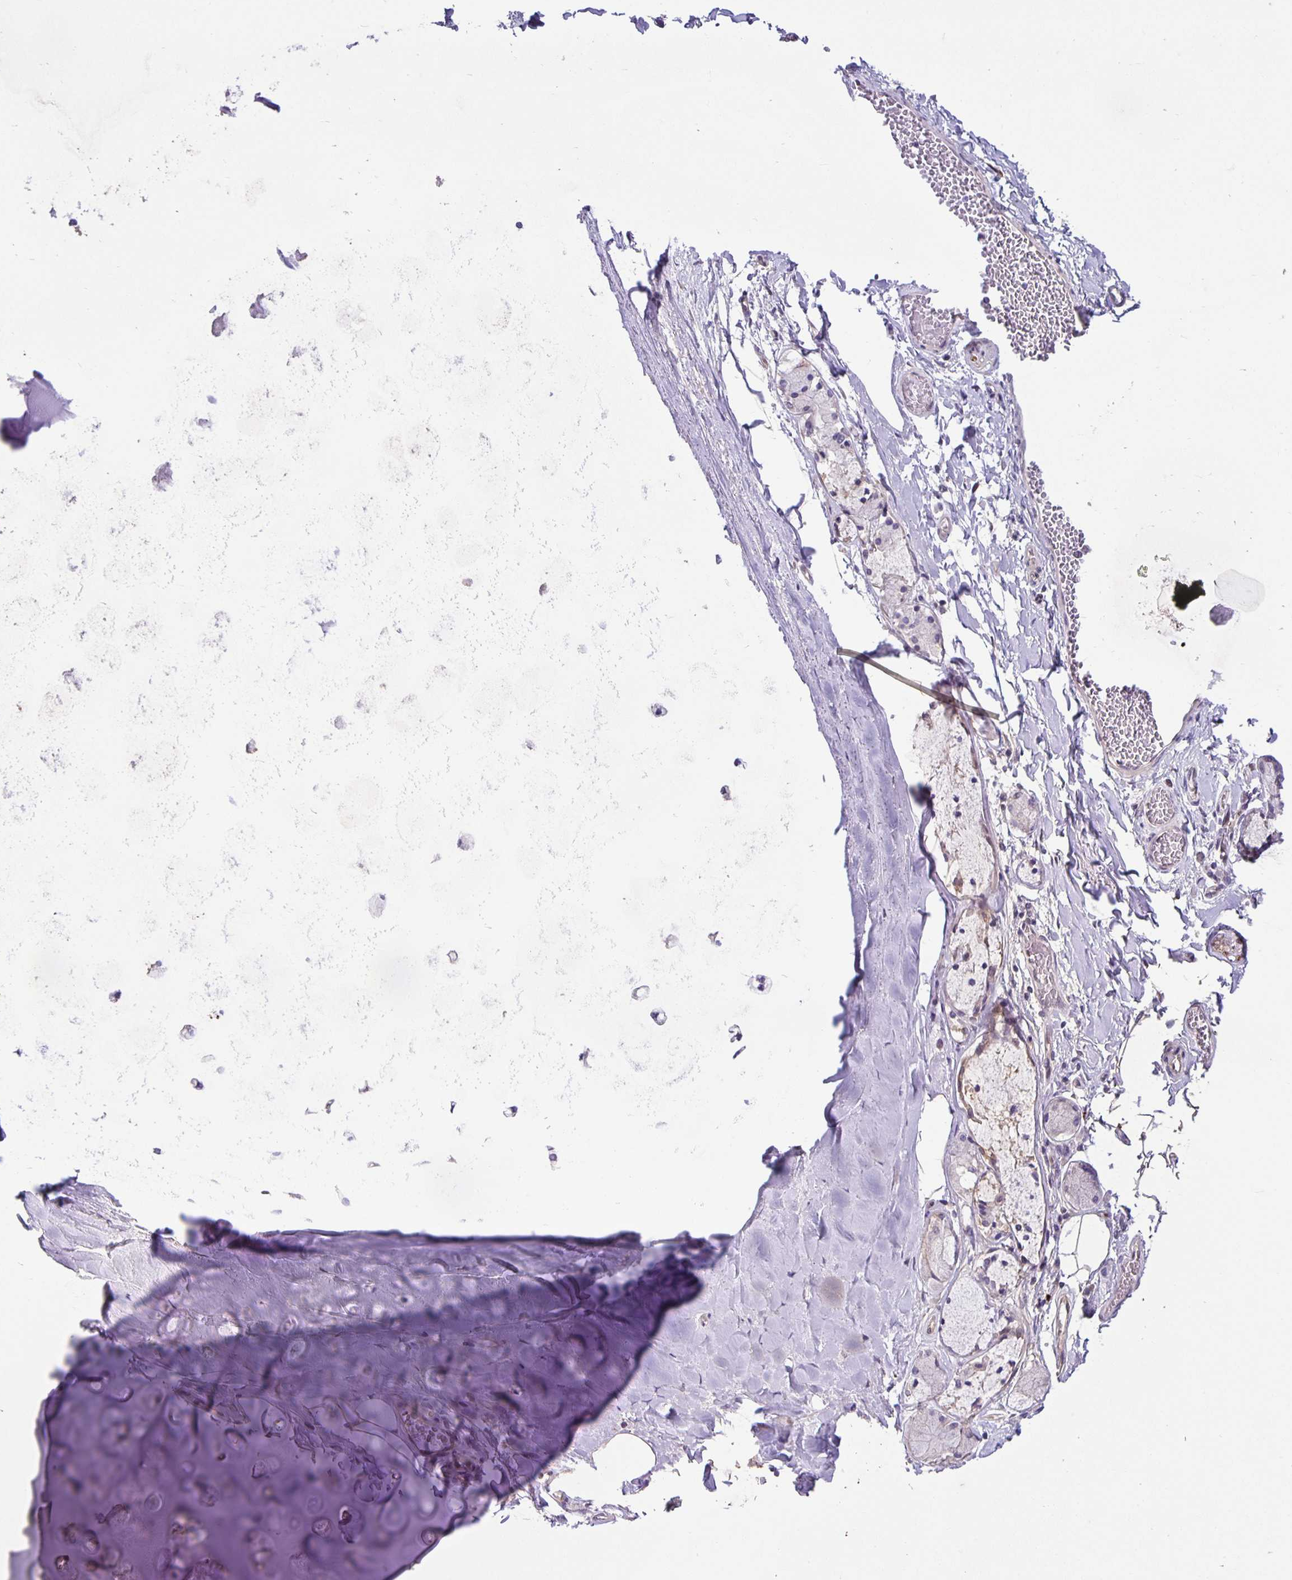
{"staining": {"intensity": "weak", "quantity": "<25%", "location": "nuclear"}, "tissue": "adipose tissue", "cell_type": "Adipocytes", "image_type": "normal", "snomed": [{"axis": "morphology", "description": "Normal tissue, NOS"}, {"axis": "topography", "description": "Cartilage tissue"}, {"axis": "topography", "description": "Bronchus"}, {"axis": "topography", "description": "Peripheral nerve tissue"}], "caption": "This is a micrograph of immunohistochemistry (IHC) staining of benign adipose tissue, which shows no staining in adipocytes.", "gene": "TAX1BP3", "patient": {"sex": "male", "age": 67}}